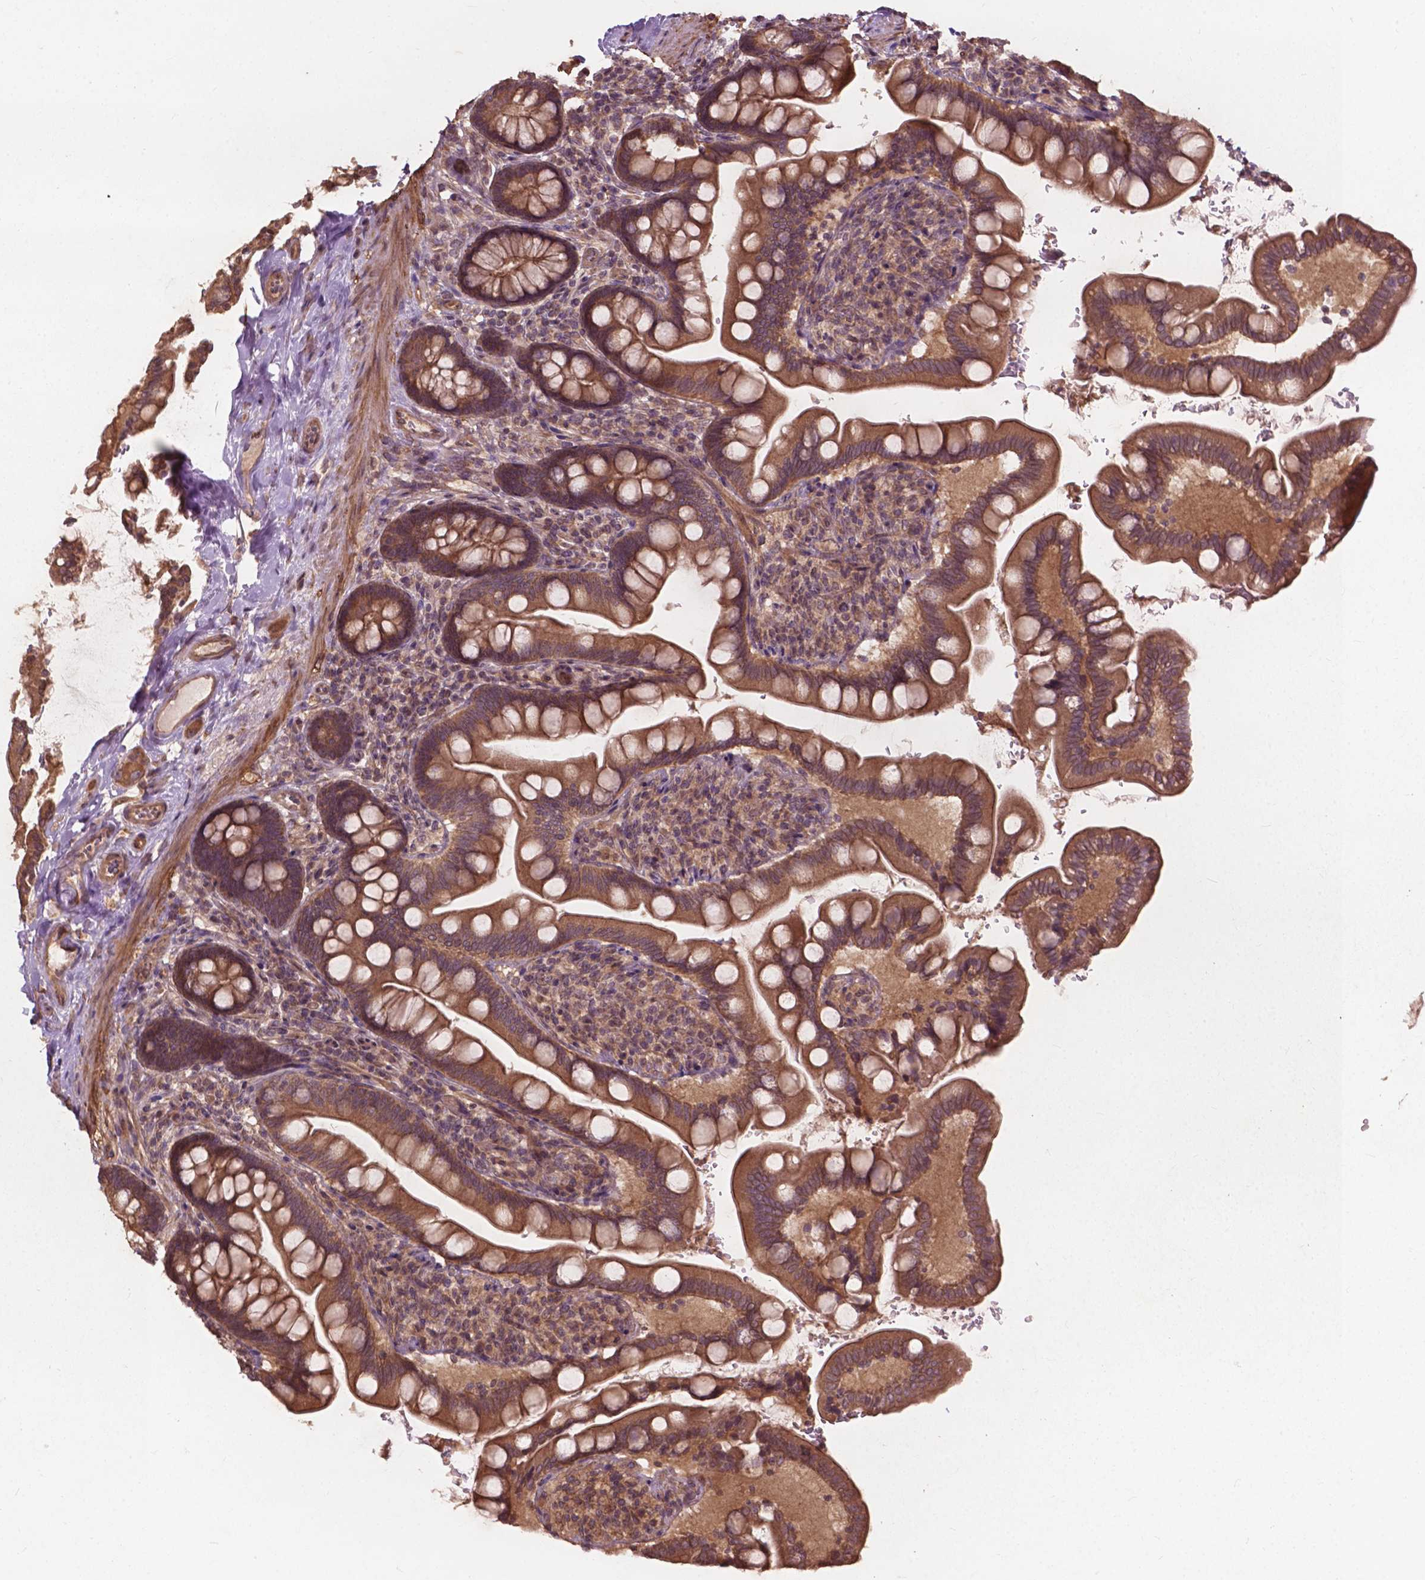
{"staining": {"intensity": "moderate", "quantity": ">75%", "location": "cytoplasmic/membranous"}, "tissue": "small intestine", "cell_type": "Glandular cells", "image_type": "normal", "snomed": [{"axis": "morphology", "description": "Normal tissue, NOS"}, {"axis": "topography", "description": "Small intestine"}], "caption": "Immunohistochemistry (DAB) staining of normal small intestine reveals moderate cytoplasmic/membranous protein staining in about >75% of glandular cells.", "gene": "CDC42BPA", "patient": {"sex": "female", "age": 56}}